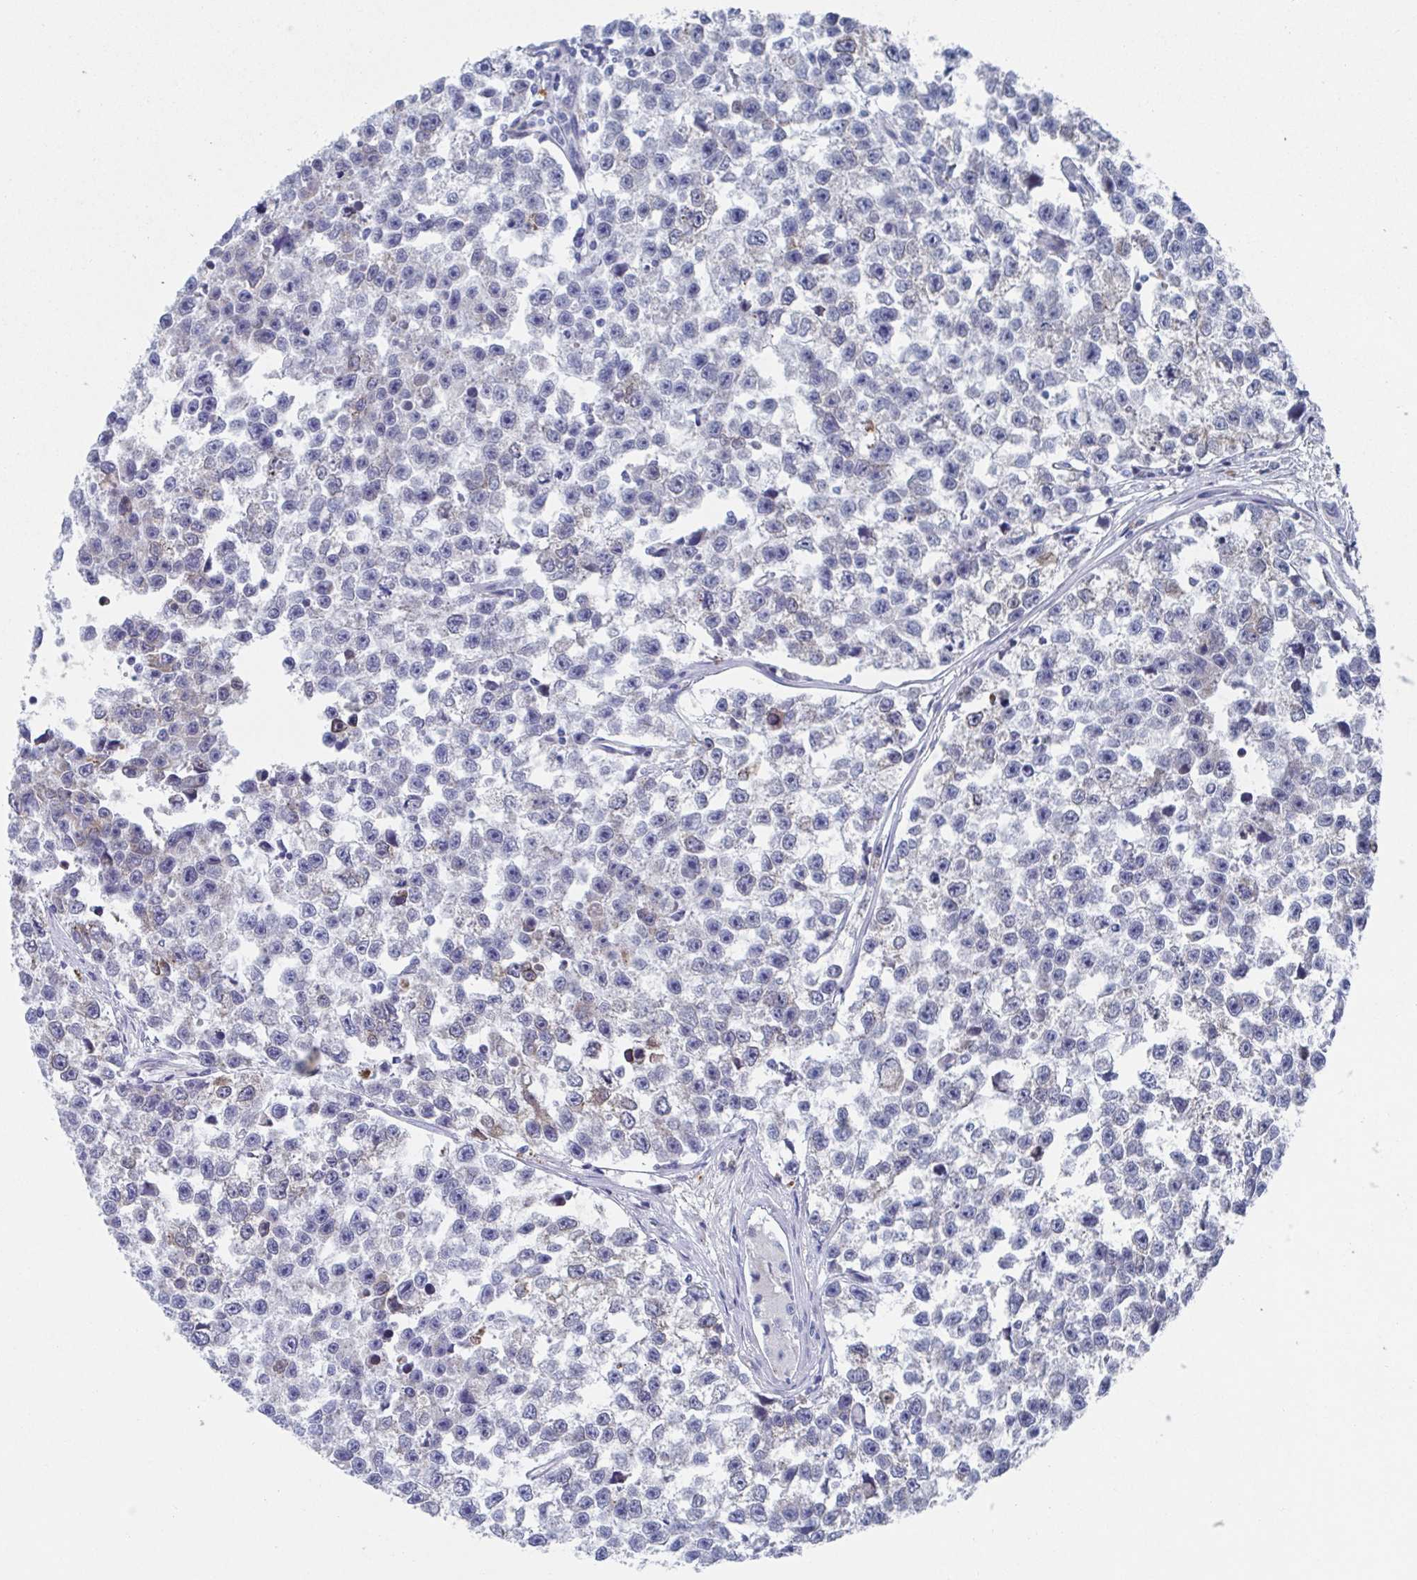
{"staining": {"intensity": "negative", "quantity": "none", "location": "none"}, "tissue": "testis cancer", "cell_type": "Tumor cells", "image_type": "cancer", "snomed": [{"axis": "morphology", "description": "Seminoma, NOS"}, {"axis": "topography", "description": "Testis"}], "caption": "Immunohistochemical staining of testis seminoma shows no significant positivity in tumor cells.", "gene": "KLC3", "patient": {"sex": "male", "age": 26}}